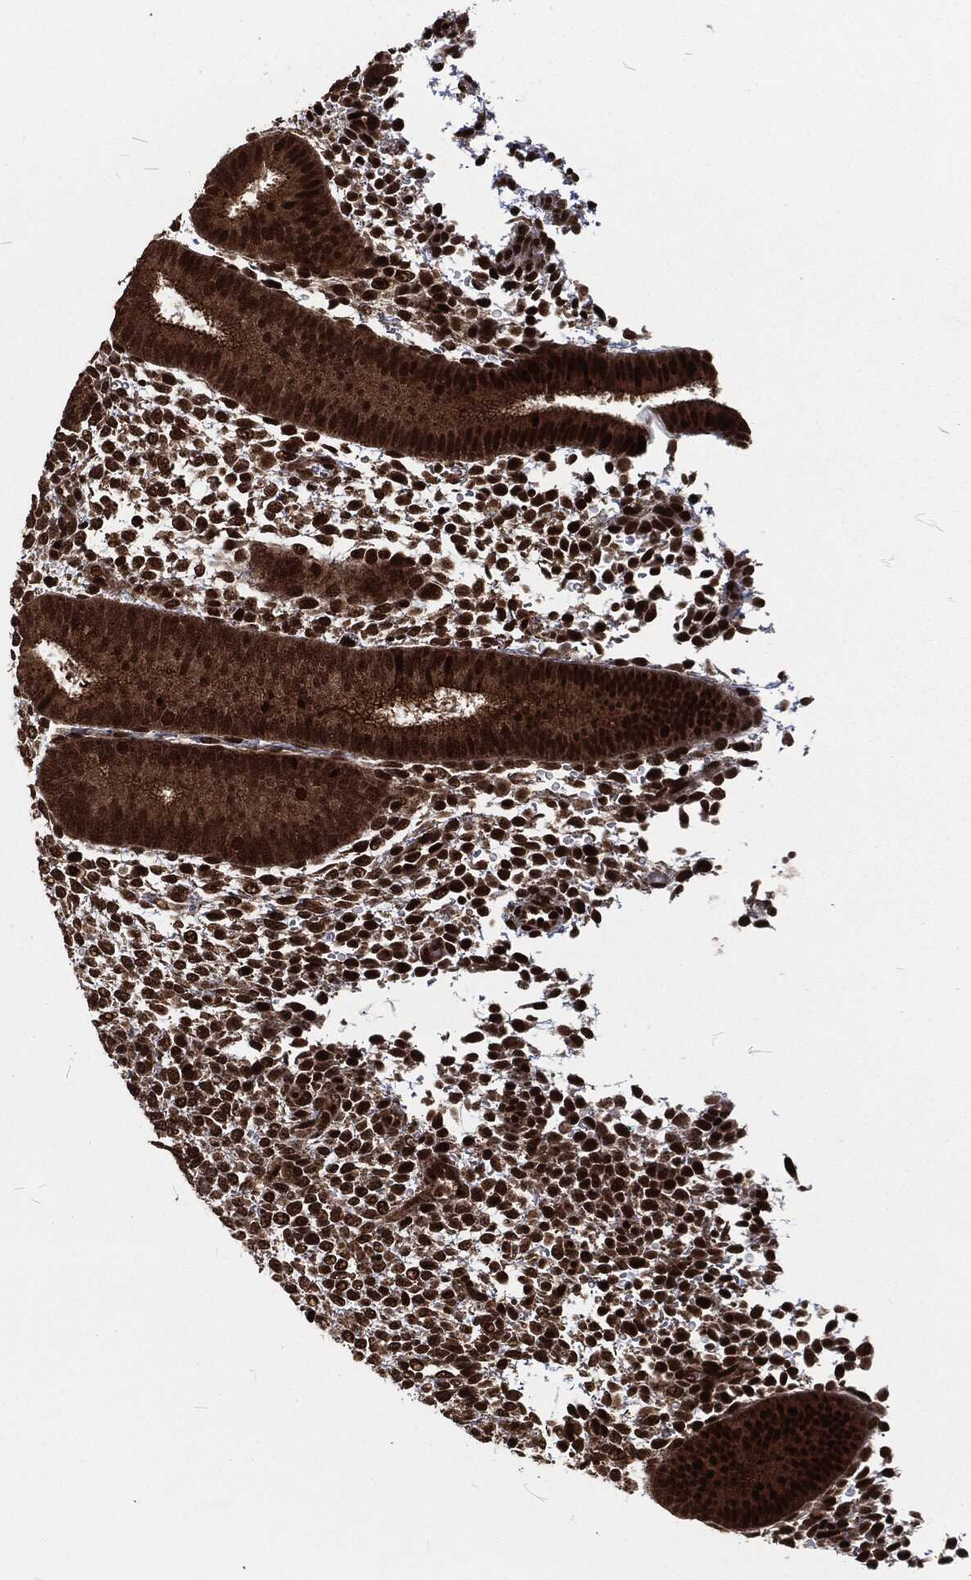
{"staining": {"intensity": "strong", "quantity": "25%-75%", "location": "nuclear"}, "tissue": "endometrium", "cell_type": "Cells in endometrial stroma", "image_type": "normal", "snomed": [{"axis": "morphology", "description": "Normal tissue, NOS"}, {"axis": "topography", "description": "Endometrium"}], "caption": "Immunohistochemistry micrograph of unremarkable human endometrium stained for a protein (brown), which demonstrates high levels of strong nuclear expression in approximately 25%-75% of cells in endometrial stroma.", "gene": "NGRN", "patient": {"sex": "female", "age": 39}}